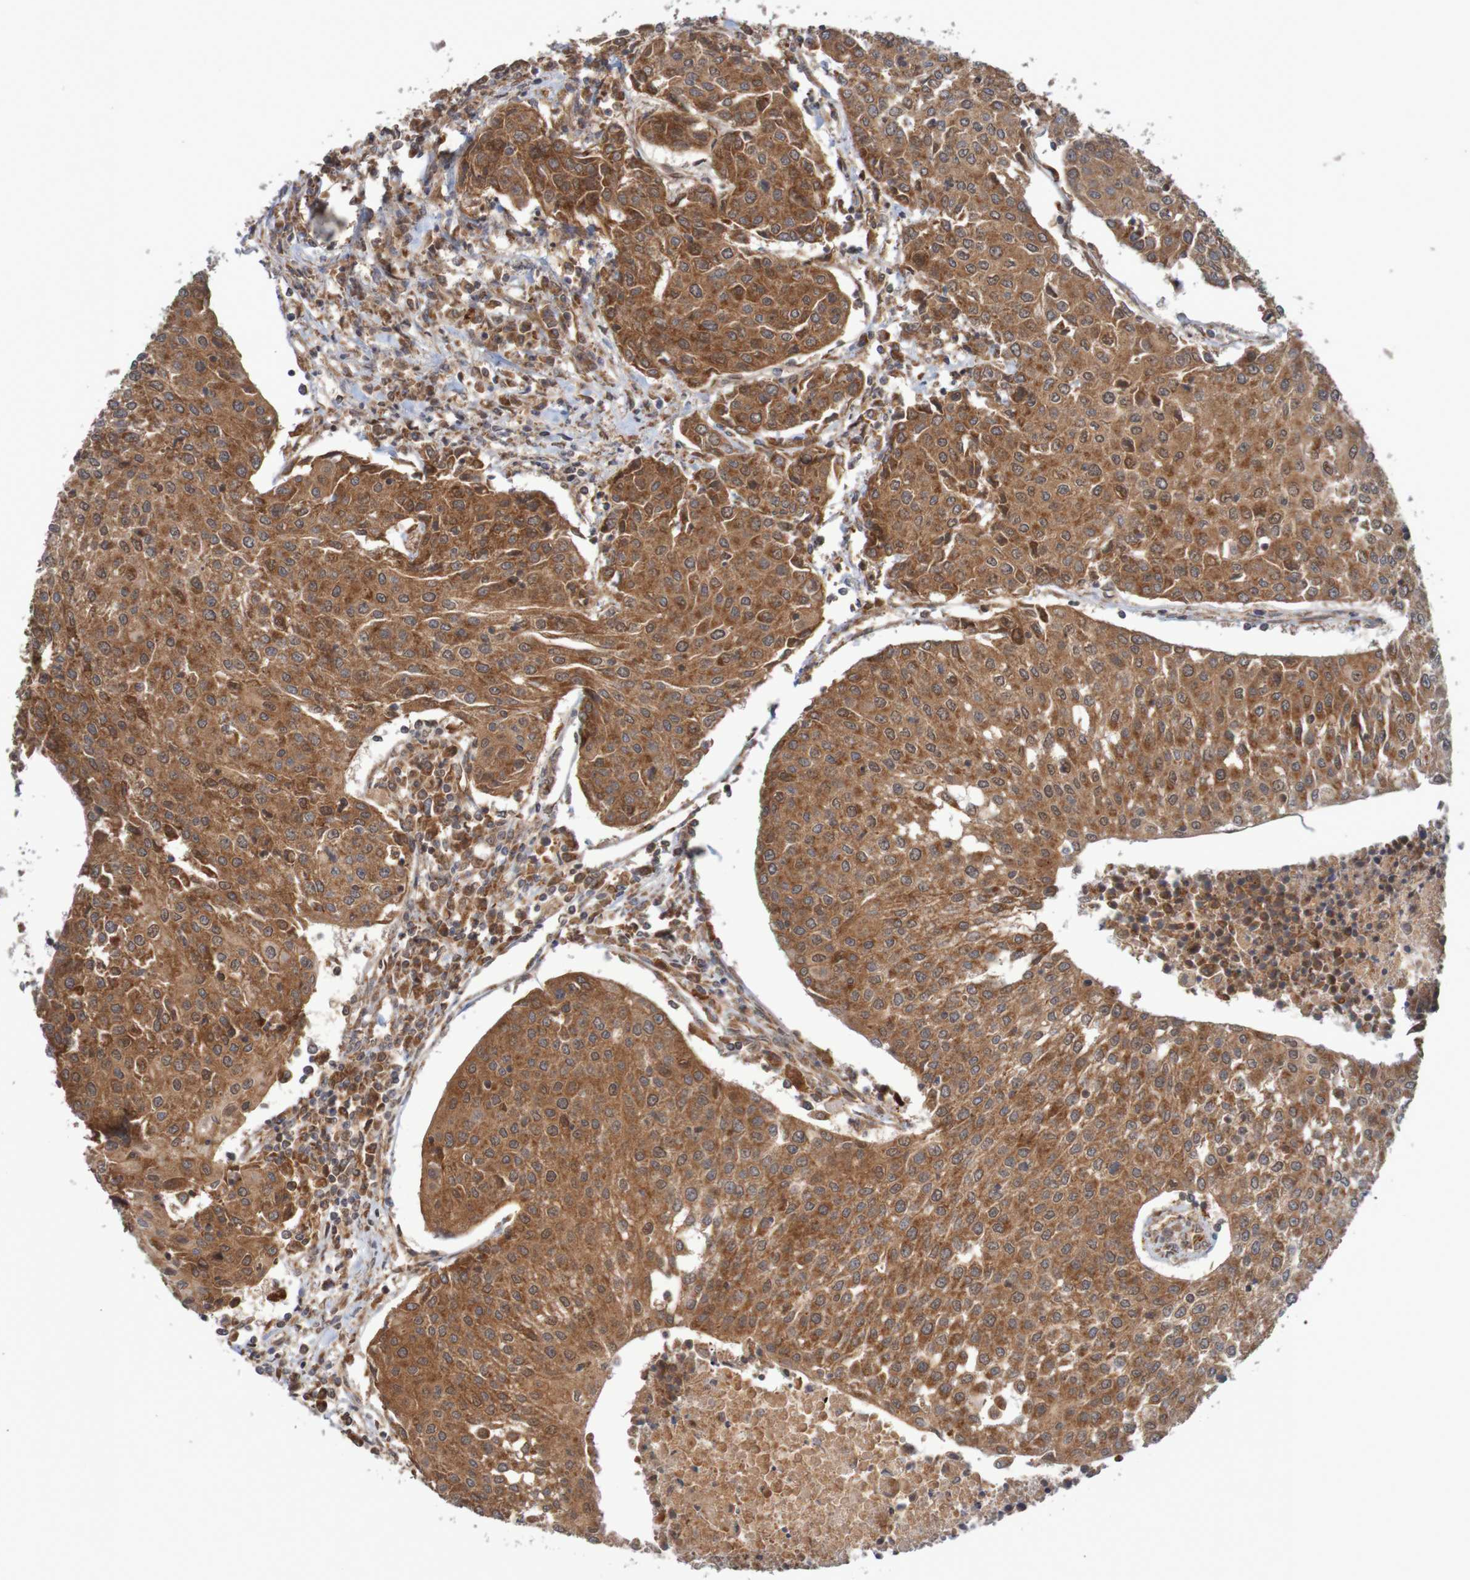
{"staining": {"intensity": "strong", "quantity": ">75%", "location": "cytoplasmic/membranous"}, "tissue": "urothelial cancer", "cell_type": "Tumor cells", "image_type": "cancer", "snomed": [{"axis": "morphology", "description": "Urothelial carcinoma, High grade"}, {"axis": "topography", "description": "Urinary bladder"}], "caption": "Protein expression by IHC demonstrates strong cytoplasmic/membranous positivity in approximately >75% of tumor cells in urothelial carcinoma (high-grade).", "gene": "MRPL52", "patient": {"sex": "female", "age": 85}}